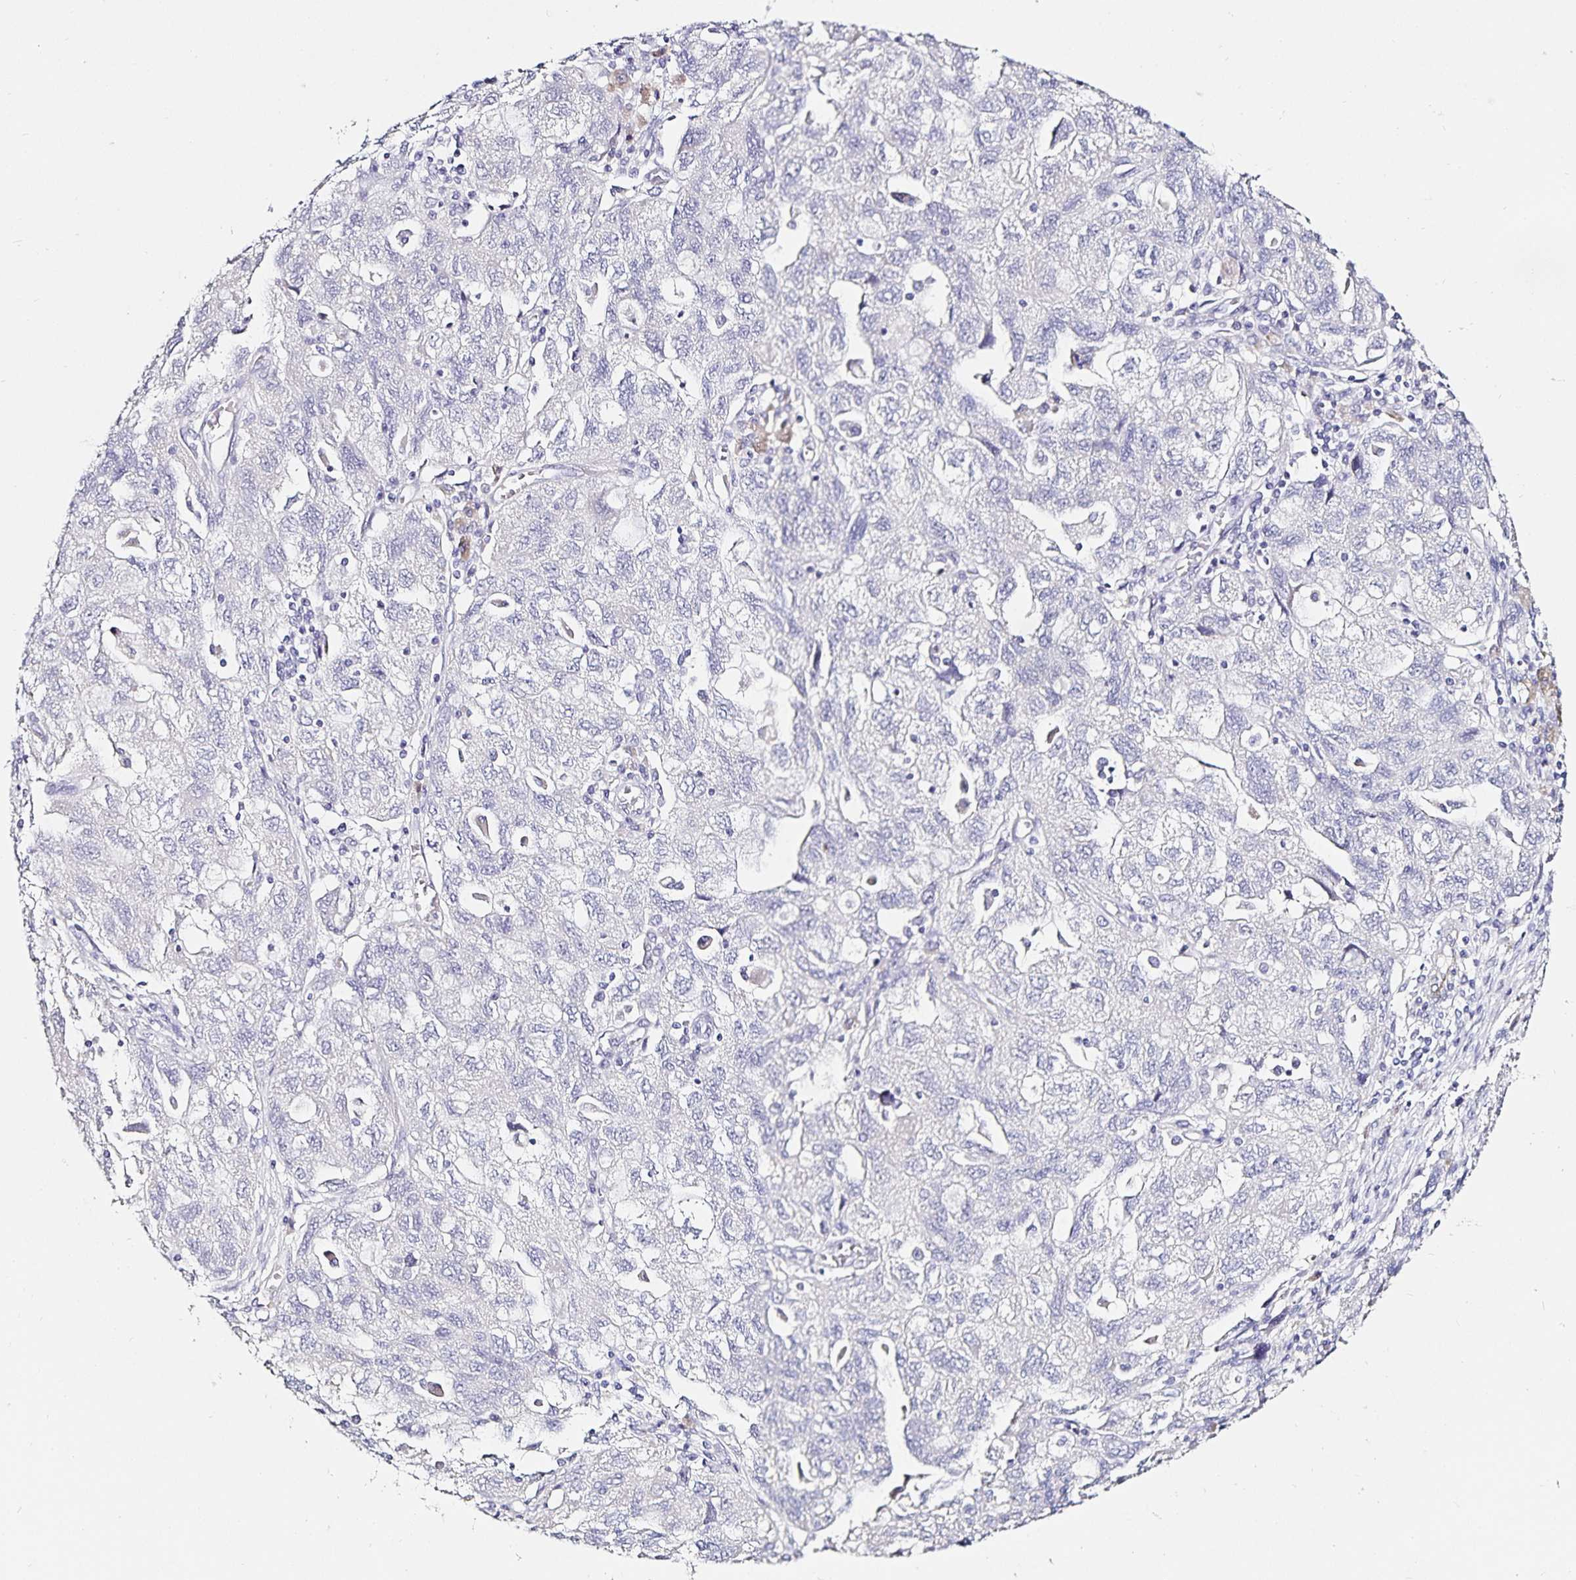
{"staining": {"intensity": "negative", "quantity": "none", "location": "none"}, "tissue": "ovarian cancer", "cell_type": "Tumor cells", "image_type": "cancer", "snomed": [{"axis": "morphology", "description": "Carcinoma, NOS"}, {"axis": "morphology", "description": "Cystadenocarcinoma, serous, NOS"}, {"axis": "topography", "description": "Ovary"}], "caption": "Serous cystadenocarcinoma (ovarian) was stained to show a protein in brown. There is no significant expression in tumor cells. (DAB (3,3'-diaminobenzidine) immunohistochemistry (IHC), high magnification).", "gene": "TSPAN7", "patient": {"sex": "female", "age": 69}}